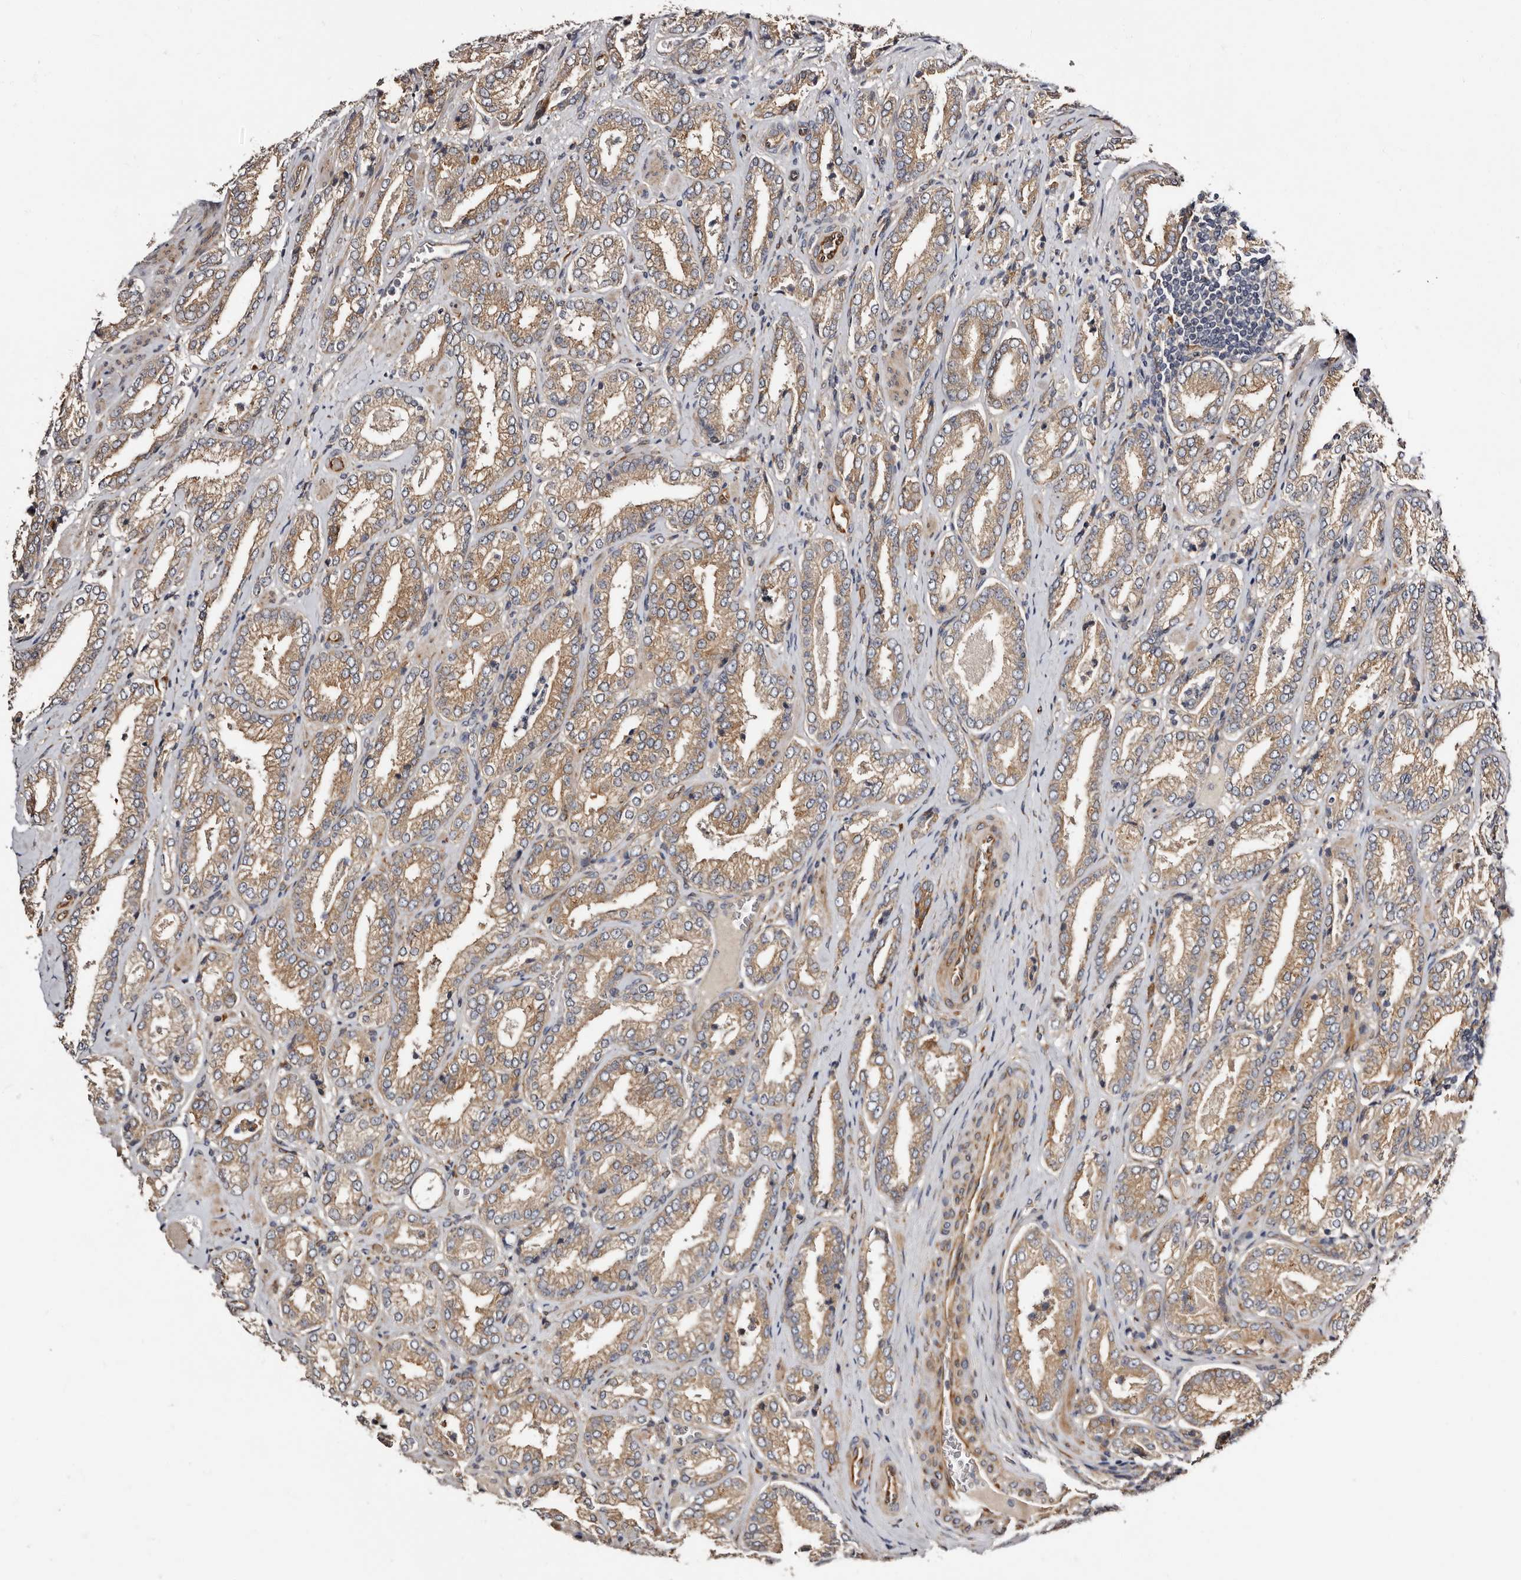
{"staining": {"intensity": "moderate", "quantity": ">75%", "location": "cytoplasmic/membranous"}, "tissue": "prostate cancer", "cell_type": "Tumor cells", "image_type": "cancer", "snomed": [{"axis": "morphology", "description": "Adenocarcinoma, Low grade"}, {"axis": "topography", "description": "Prostate"}], "caption": "Adenocarcinoma (low-grade) (prostate) stained for a protein reveals moderate cytoplasmic/membranous positivity in tumor cells.", "gene": "TBC1D22B", "patient": {"sex": "male", "age": 62}}